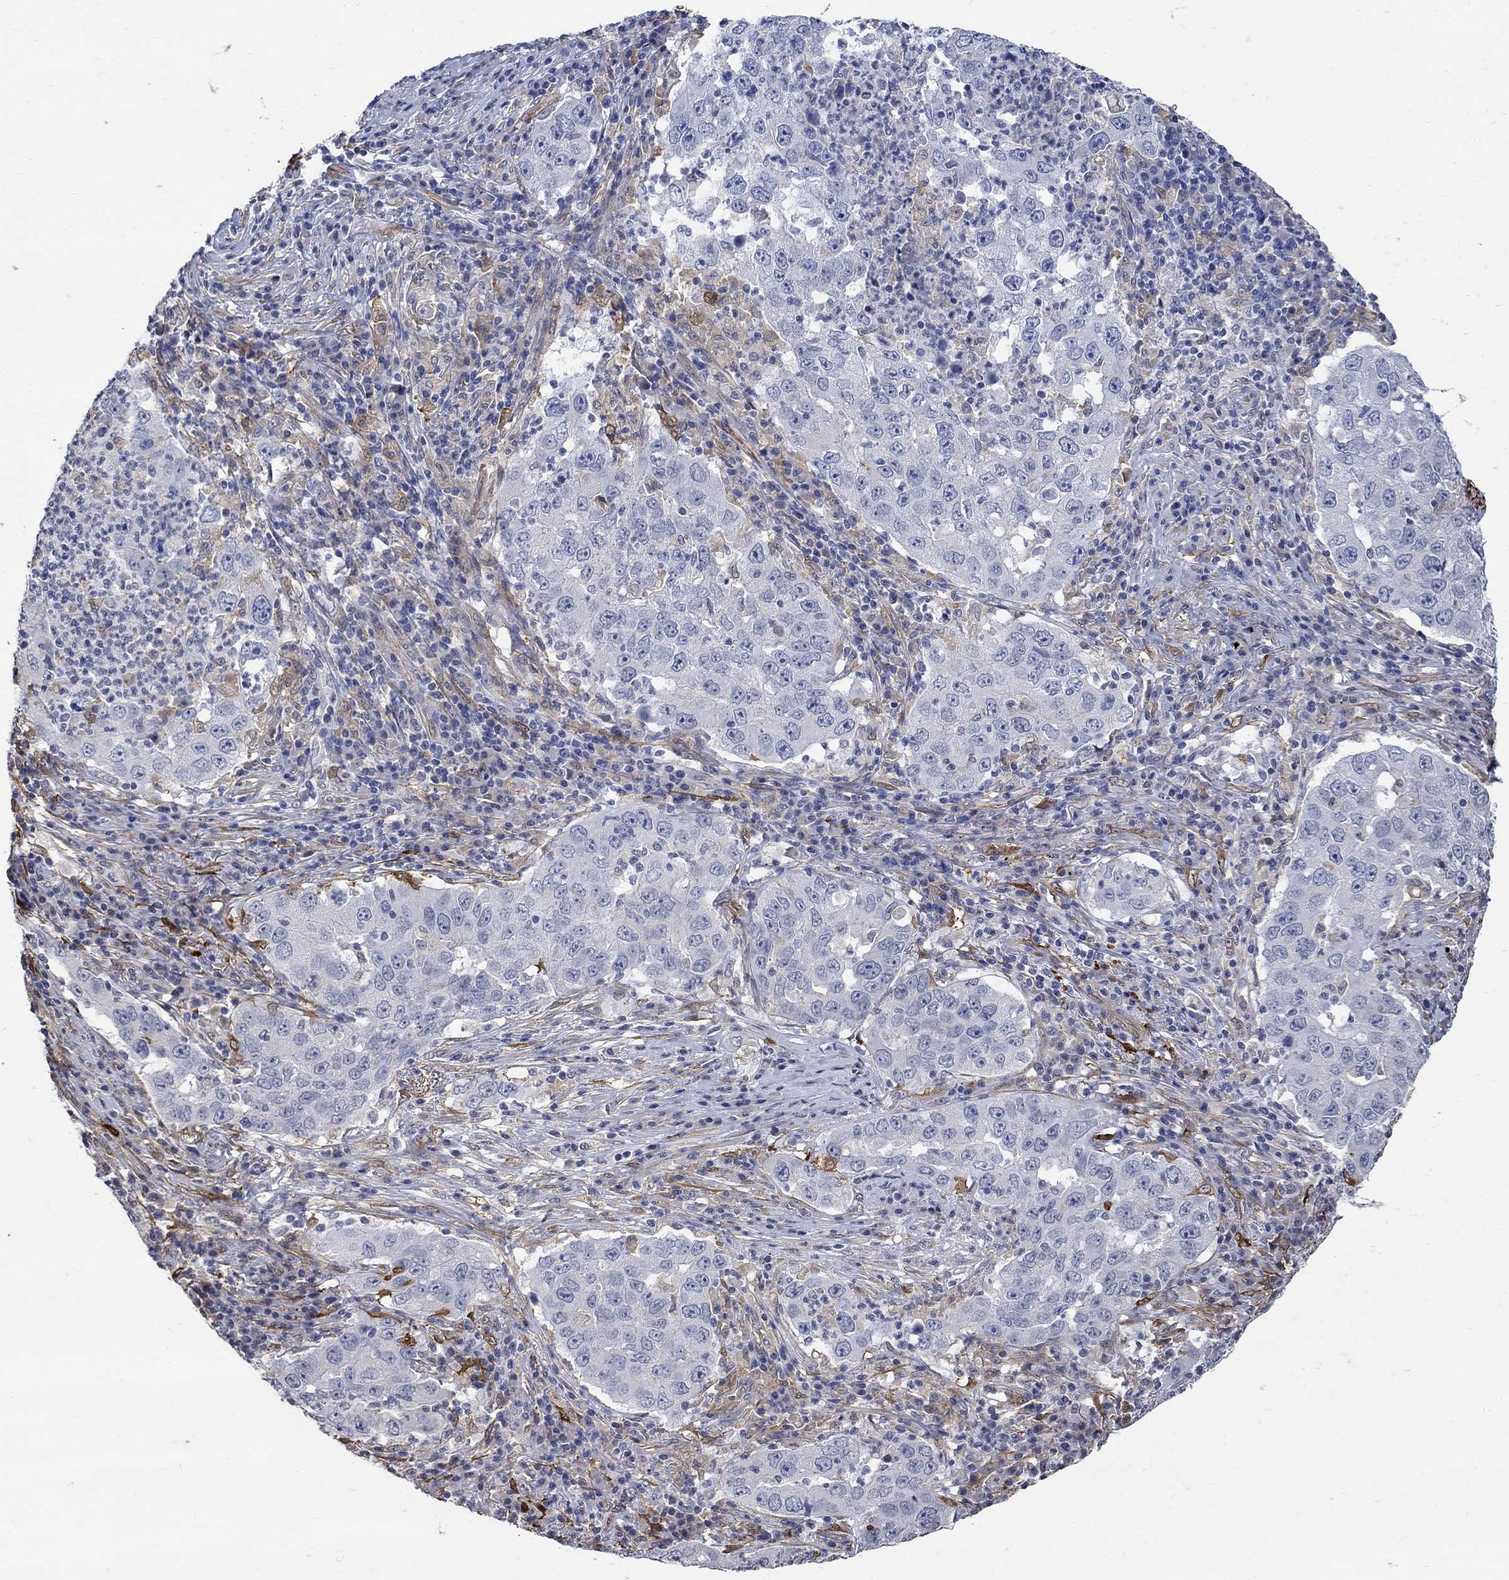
{"staining": {"intensity": "negative", "quantity": "none", "location": "none"}, "tissue": "lung cancer", "cell_type": "Tumor cells", "image_type": "cancer", "snomed": [{"axis": "morphology", "description": "Adenocarcinoma, NOS"}, {"axis": "topography", "description": "Lung"}], "caption": "DAB immunohistochemical staining of lung adenocarcinoma shows no significant staining in tumor cells.", "gene": "TGM2", "patient": {"sex": "male", "age": 73}}